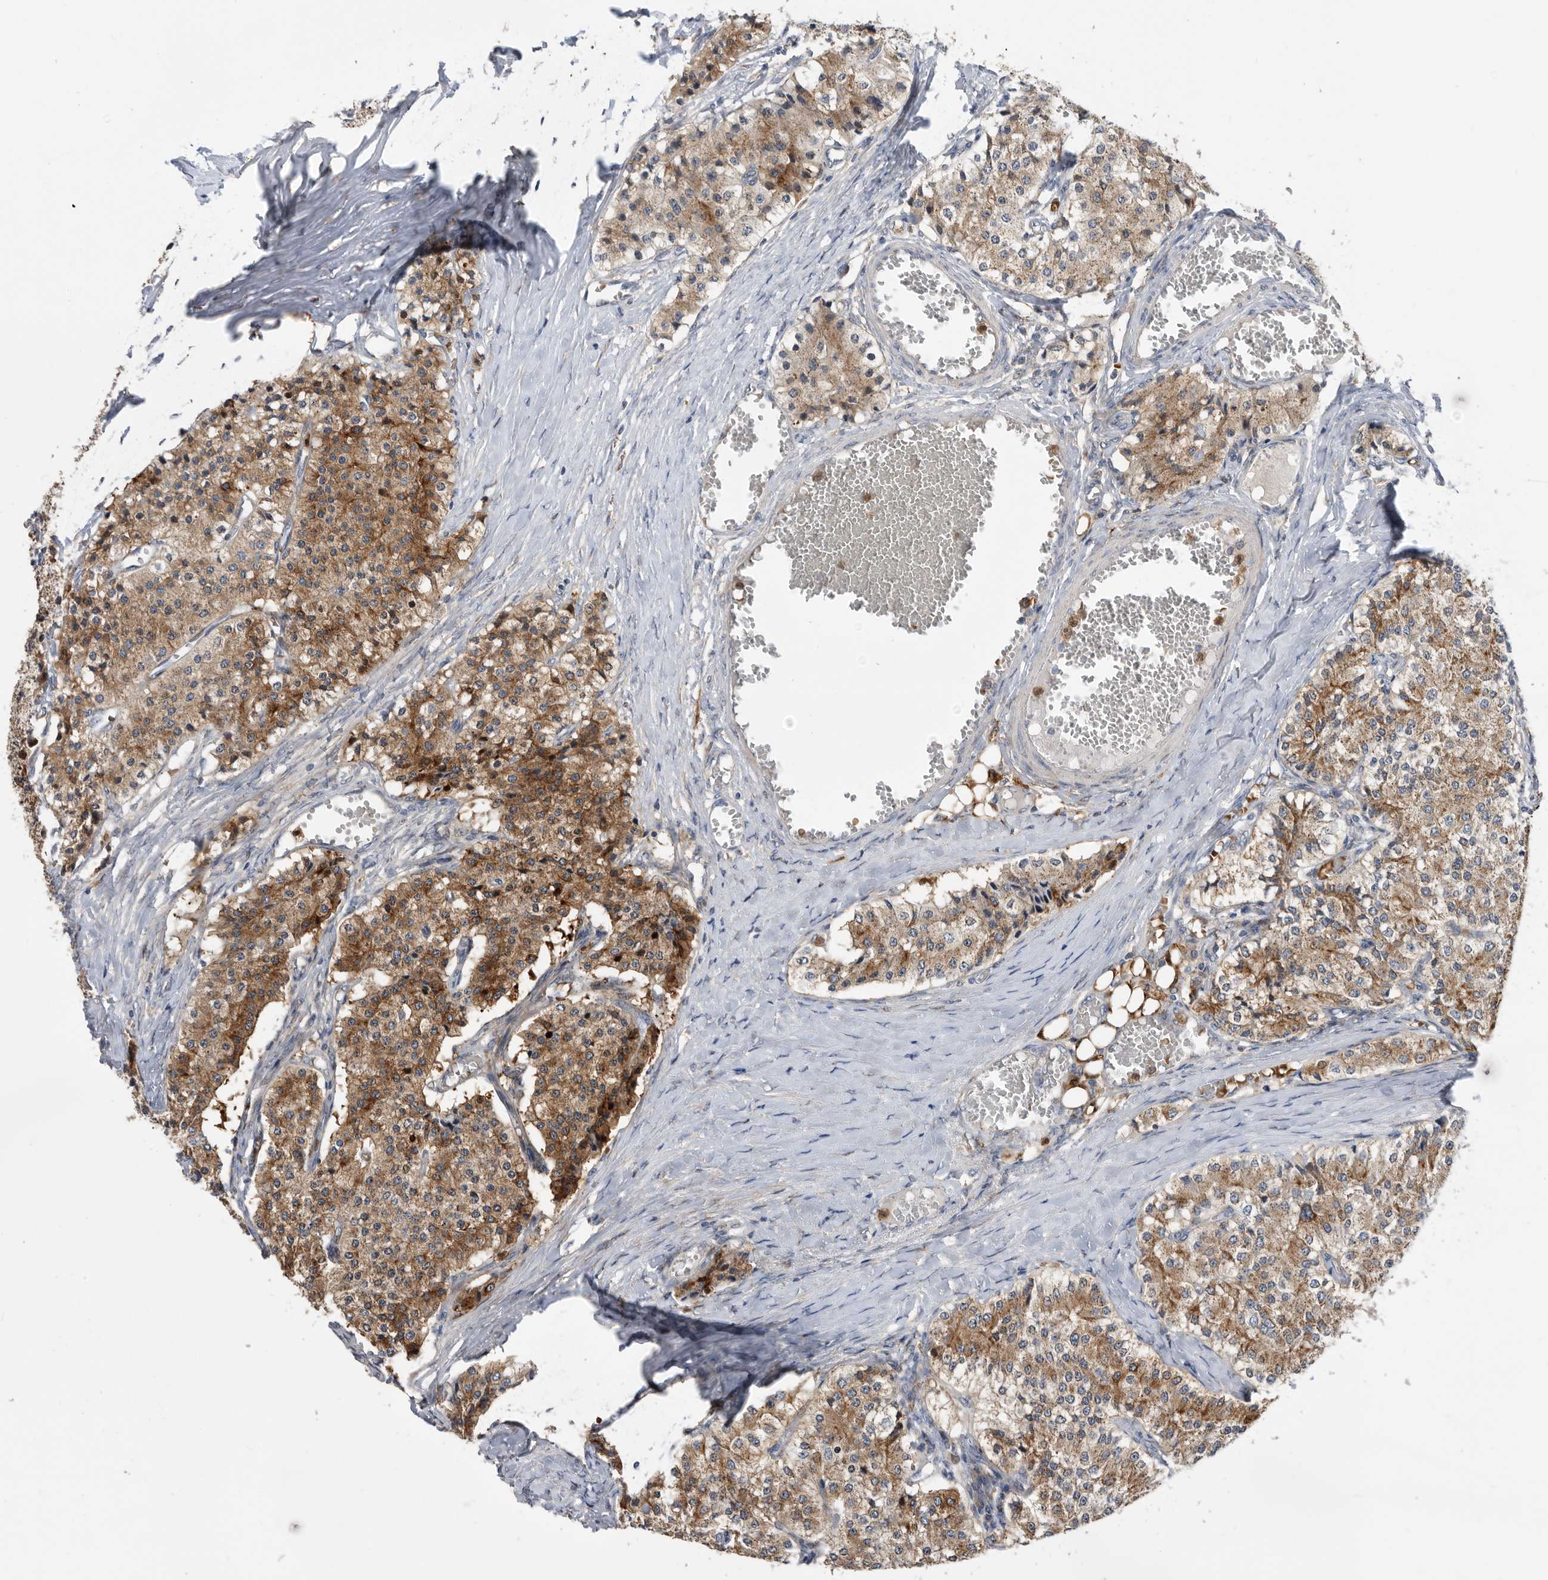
{"staining": {"intensity": "moderate", "quantity": ">75%", "location": "cytoplasmic/membranous"}, "tissue": "carcinoid", "cell_type": "Tumor cells", "image_type": "cancer", "snomed": [{"axis": "morphology", "description": "Carcinoid, malignant, NOS"}, {"axis": "topography", "description": "Colon"}], "caption": "Tumor cells exhibit moderate cytoplasmic/membranous expression in approximately >75% of cells in carcinoid.", "gene": "CRISPLD2", "patient": {"sex": "female", "age": 52}}